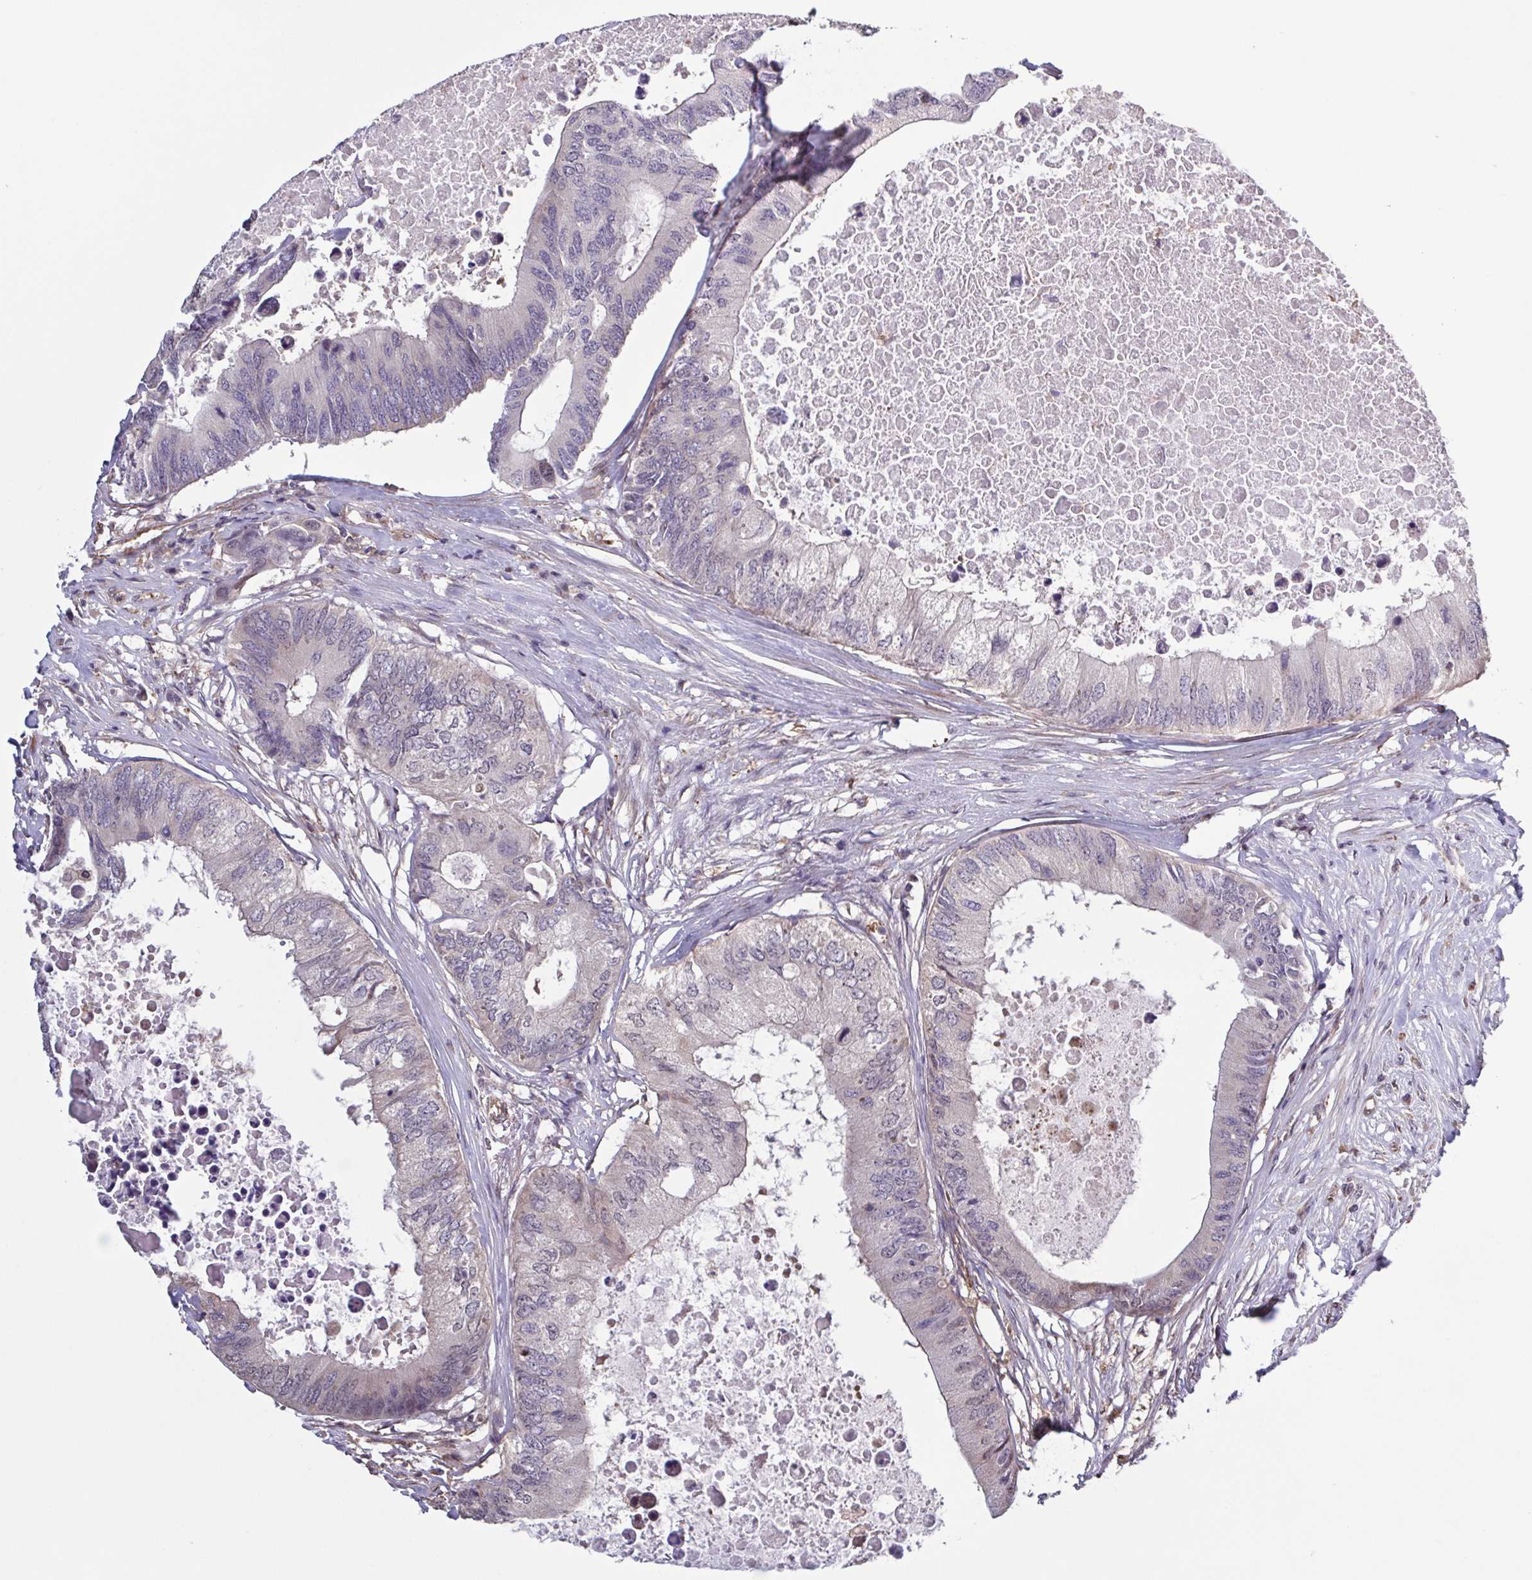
{"staining": {"intensity": "negative", "quantity": "none", "location": "none"}, "tissue": "colorectal cancer", "cell_type": "Tumor cells", "image_type": "cancer", "snomed": [{"axis": "morphology", "description": "Adenocarcinoma, NOS"}, {"axis": "topography", "description": "Colon"}], "caption": "Immunohistochemistry of human colorectal adenocarcinoma displays no staining in tumor cells. The staining is performed using DAB brown chromogen with nuclei counter-stained in using hematoxylin.", "gene": "ZNF200", "patient": {"sex": "male", "age": 71}}